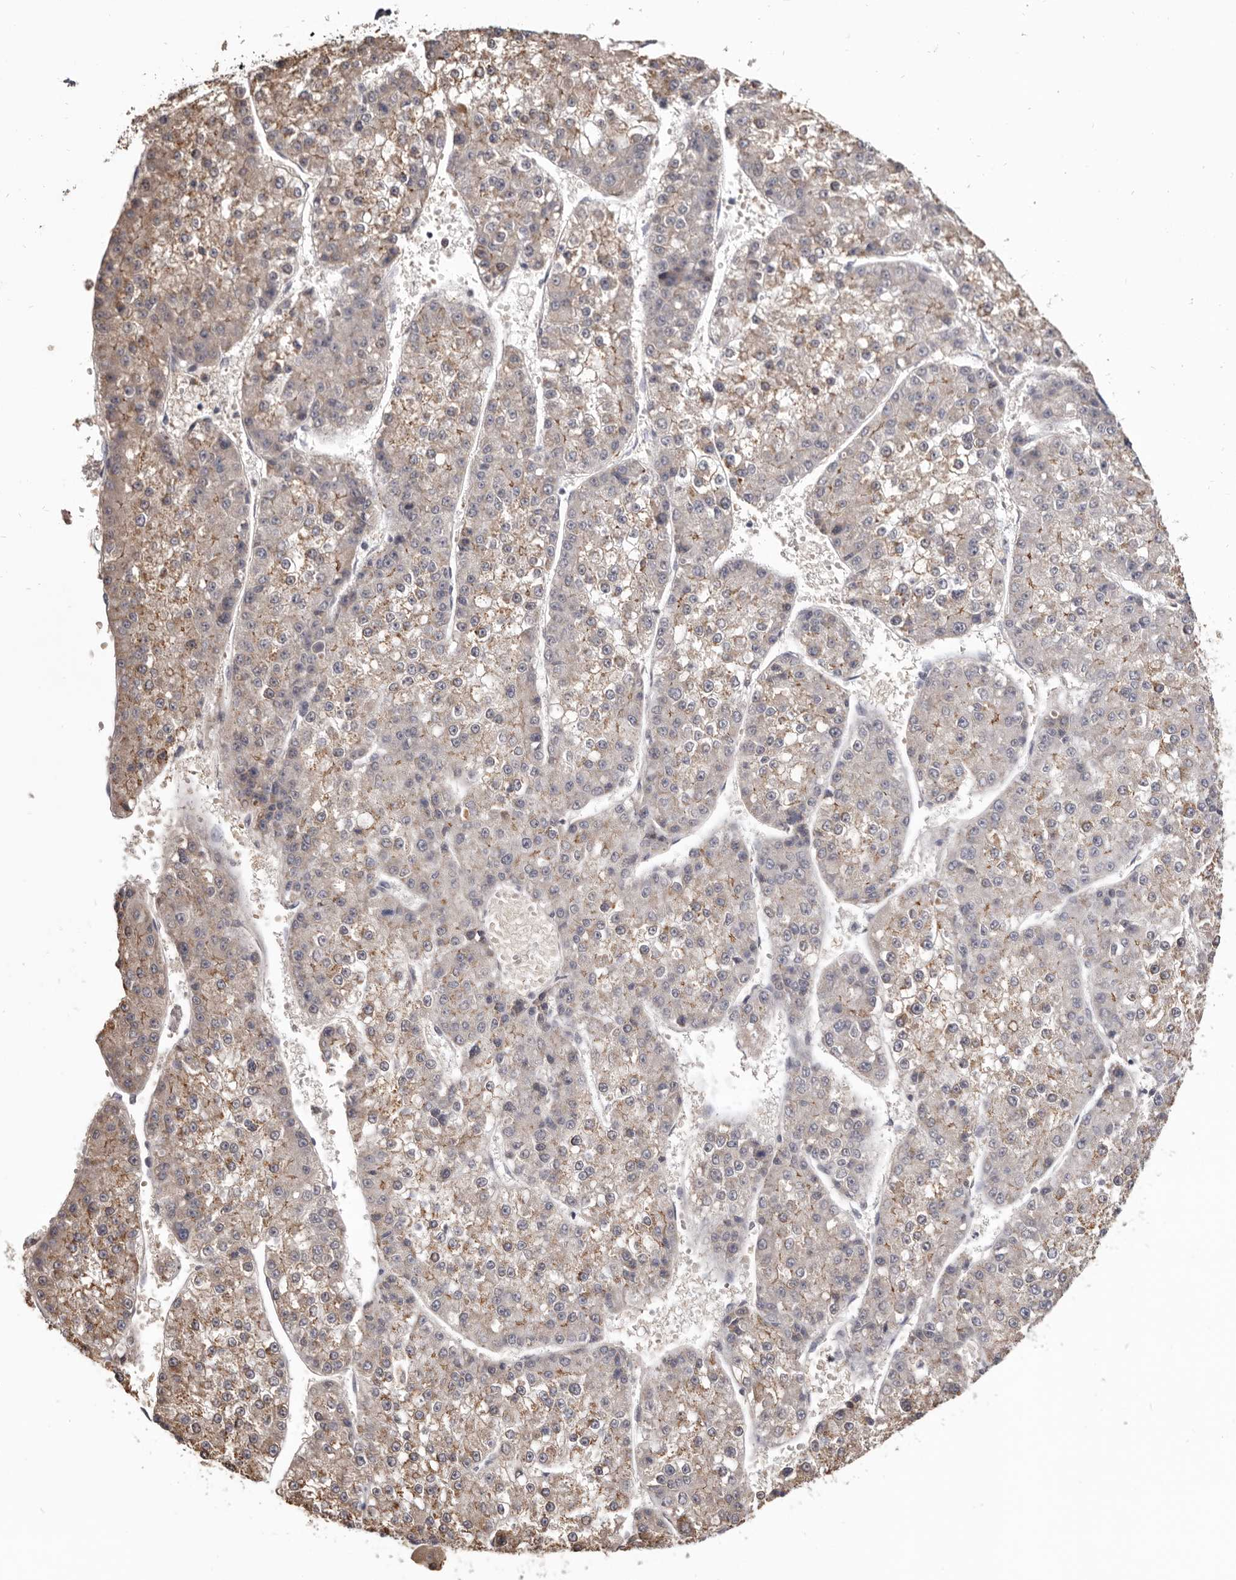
{"staining": {"intensity": "moderate", "quantity": ">75%", "location": "cytoplasmic/membranous"}, "tissue": "liver cancer", "cell_type": "Tumor cells", "image_type": "cancer", "snomed": [{"axis": "morphology", "description": "Carcinoma, Hepatocellular, NOS"}, {"axis": "topography", "description": "Liver"}], "caption": "The histopathology image shows immunohistochemical staining of liver cancer. There is moderate cytoplasmic/membranous expression is seen in about >75% of tumor cells.", "gene": "CGN", "patient": {"sex": "female", "age": 73}}